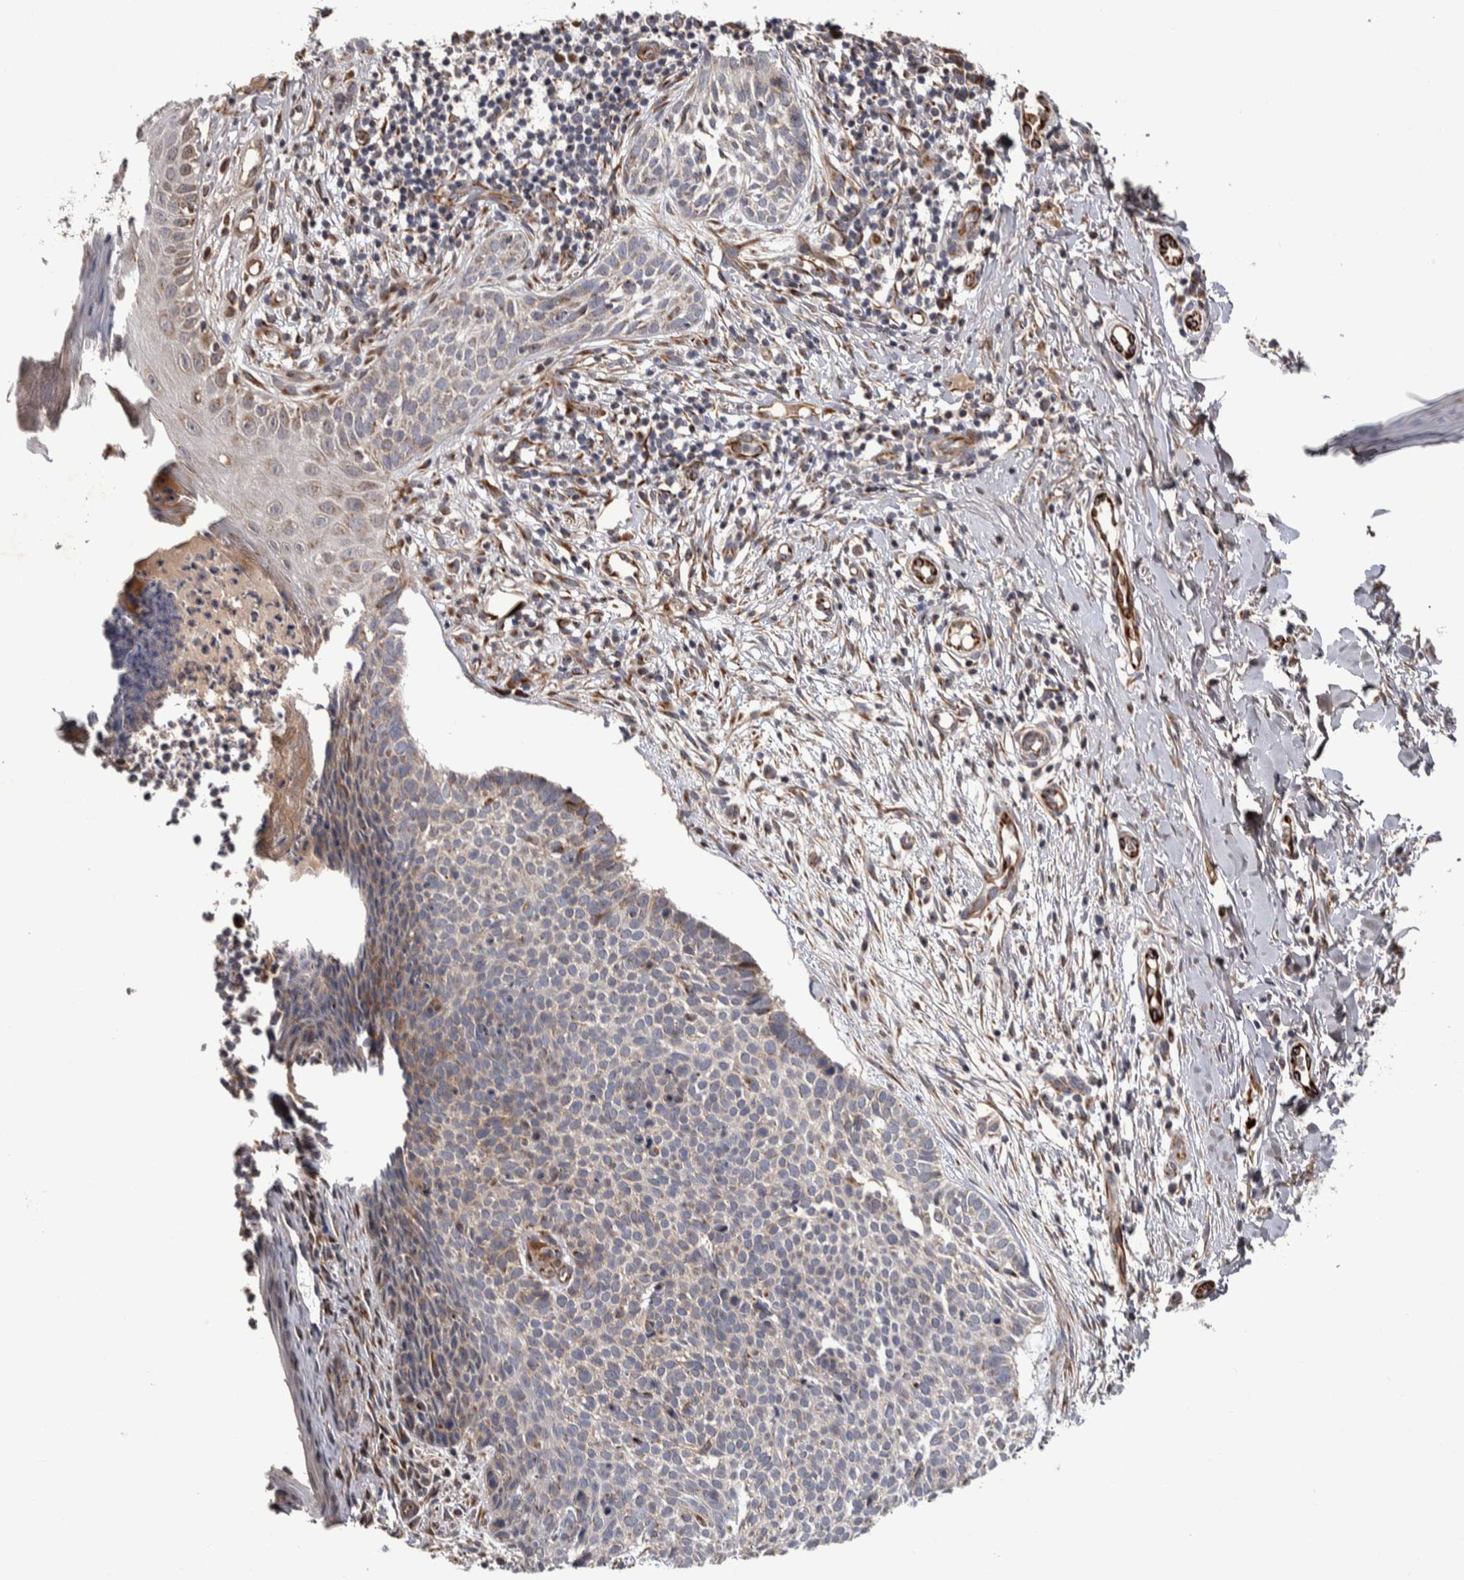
{"staining": {"intensity": "weak", "quantity": "<25%", "location": "cytoplasmic/membranous"}, "tissue": "skin cancer", "cell_type": "Tumor cells", "image_type": "cancer", "snomed": [{"axis": "morphology", "description": "Normal tissue, NOS"}, {"axis": "morphology", "description": "Basal cell carcinoma"}, {"axis": "topography", "description": "Skin"}], "caption": "Immunohistochemistry (IHC) photomicrograph of human skin cancer (basal cell carcinoma) stained for a protein (brown), which shows no positivity in tumor cells.", "gene": "CANT1", "patient": {"sex": "male", "age": 67}}